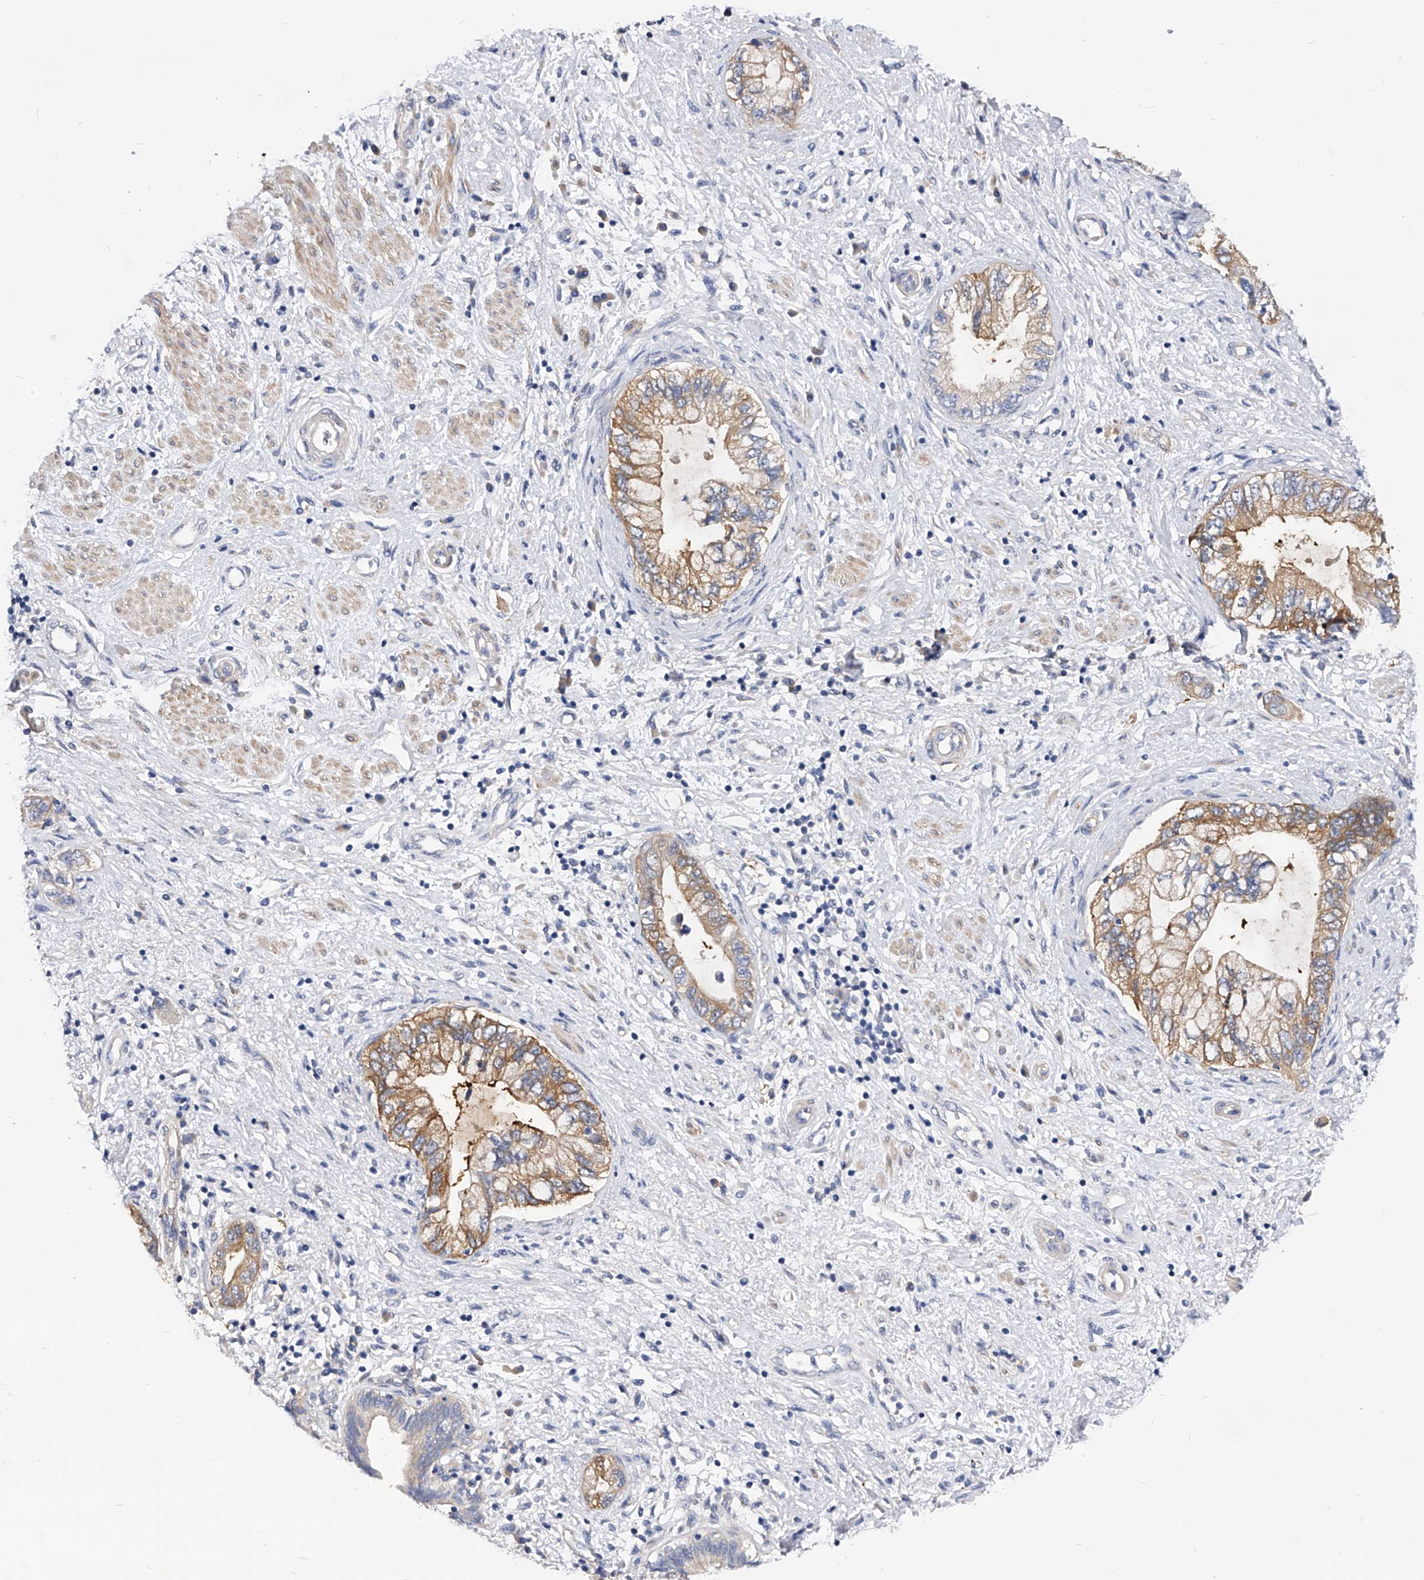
{"staining": {"intensity": "moderate", "quantity": ">75%", "location": "cytoplasmic/membranous"}, "tissue": "pancreatic cancer", "cell_type": "Tumor cells", "image_type": "cancer", "snomed": [{"axis": "morphology", "description": "Adenocarcinoma, NOS"}, {"axis": "topography", "description": "Pancreas"}], "caption": "A brown stain highlights moderate cytoplasmic/membranous expression of a protein in human pancreatic cancer tumor cells.", "gene": "PPP5C", "patient": {"sex": "female", "age": 73}}